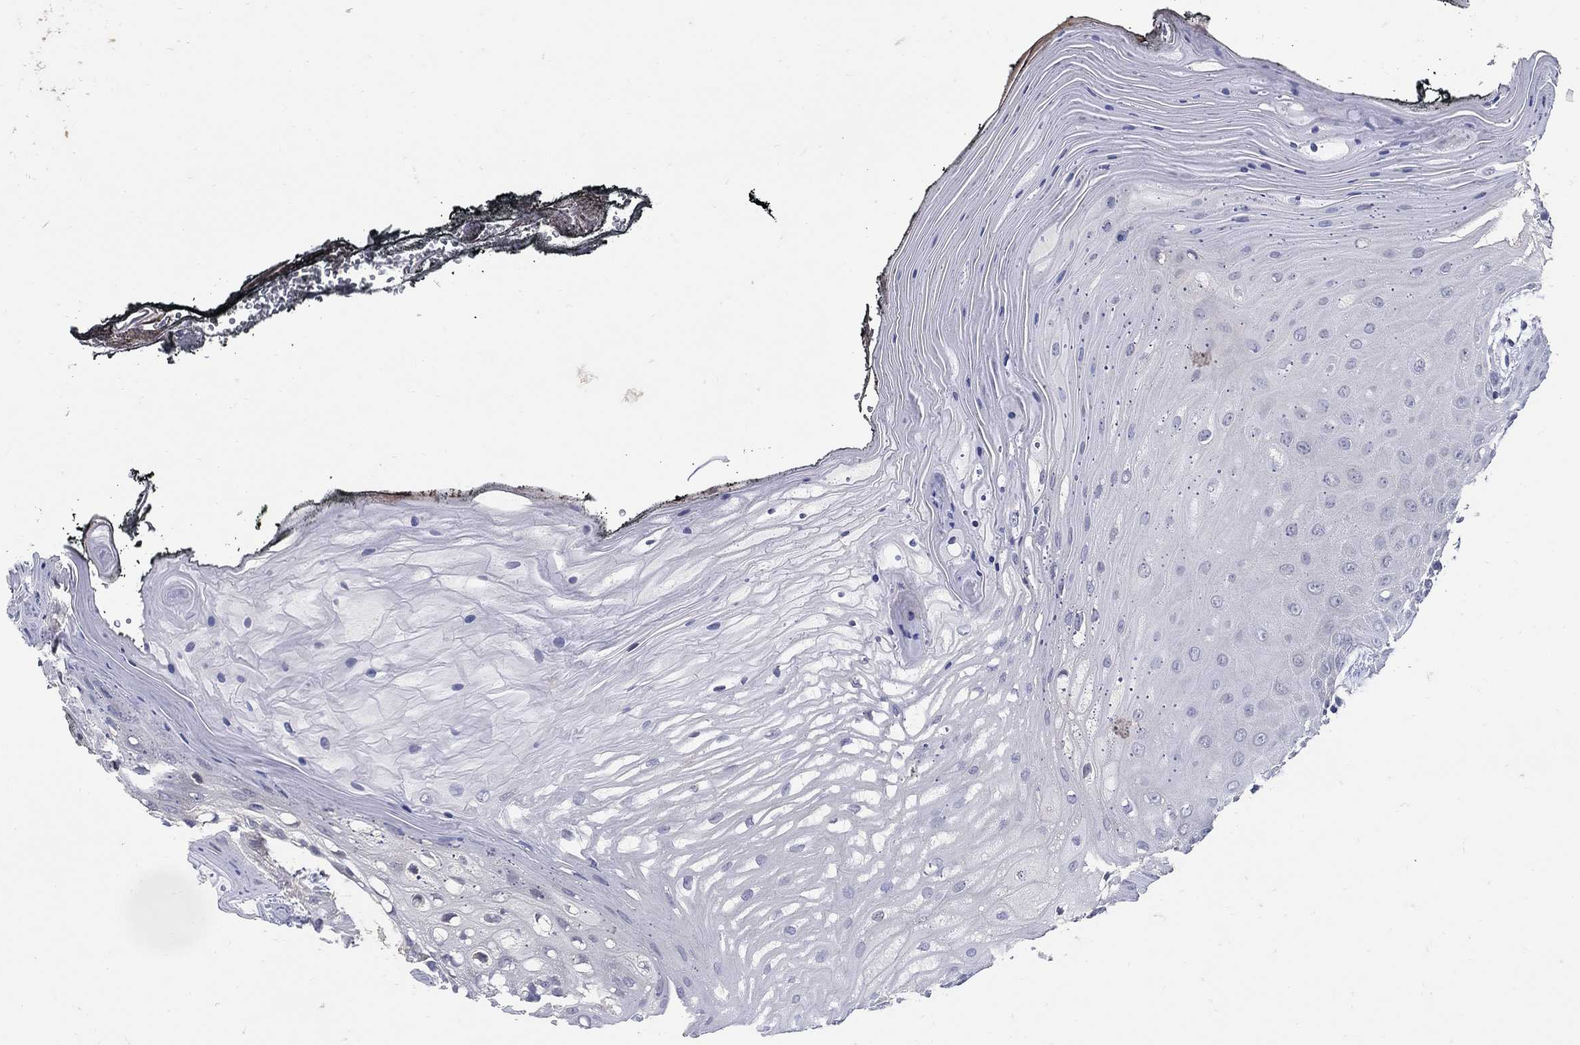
{"staining": {"intensity": "negative", "quantity": "none", "location": "none"}, "tissue": "oral mucosa", "cell_type": "Squamous epithelial cells", "image_type": "normal", "snomed": [{"axis": "morphology", "description": "Normal tissue, NOS"}, {"axis": "morphology", "description": "Squamous cell carcinoma, NOS"}, {"axis": "topography", "description": "Oral tissue"}, {"axis": "topography", "description": "Head-Neck"}], "caption": "An immunohistochemistry (IHC) image of normal oral mucosa is shown. There is no staining in squamous epithelial cells of oral mucosa.", "gene": "CETN1", "patient": {"sex": "male", "age": 65}}